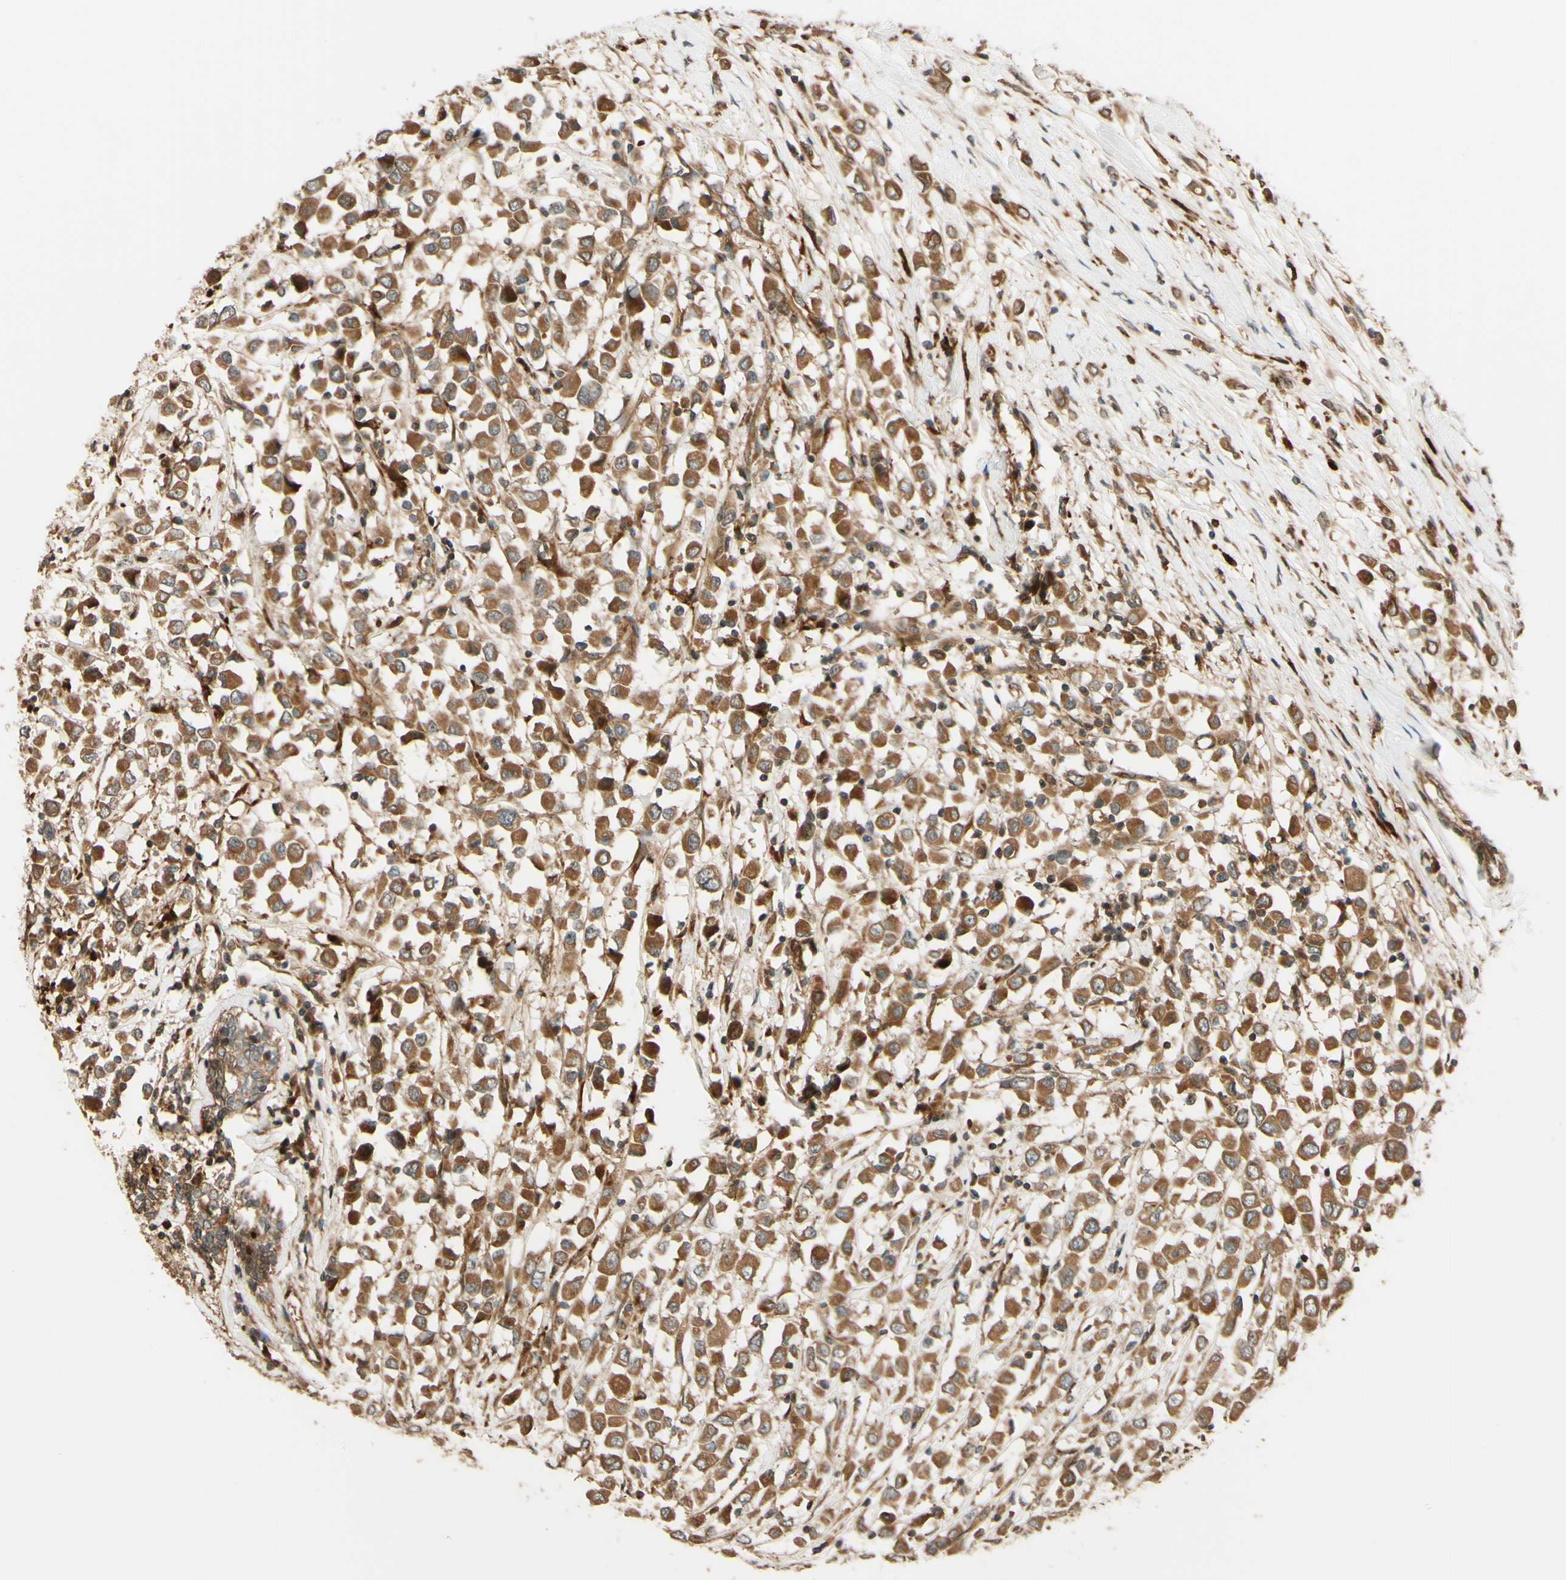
{"staining": {"intensity": "moderate", "quantity": ">75%", "location": "cytoplasmic/membranous"}, "tissue": "breast cancer", "cell_type": "Tumor cells", "image_type": "cancer", "snomed": [{"axis": "morphology", "description": "Duct carcinoma"}, {"axis": "topography", "description": "Breast"}], "caption": "Human breast intraductal carcinoma stained with a brown dye shows moderate cytoplasmic/membranous positive expression in about >75% of tumor cells.", "gene": "RNF19A", "patient": {"sex": "female", "age": 61}}